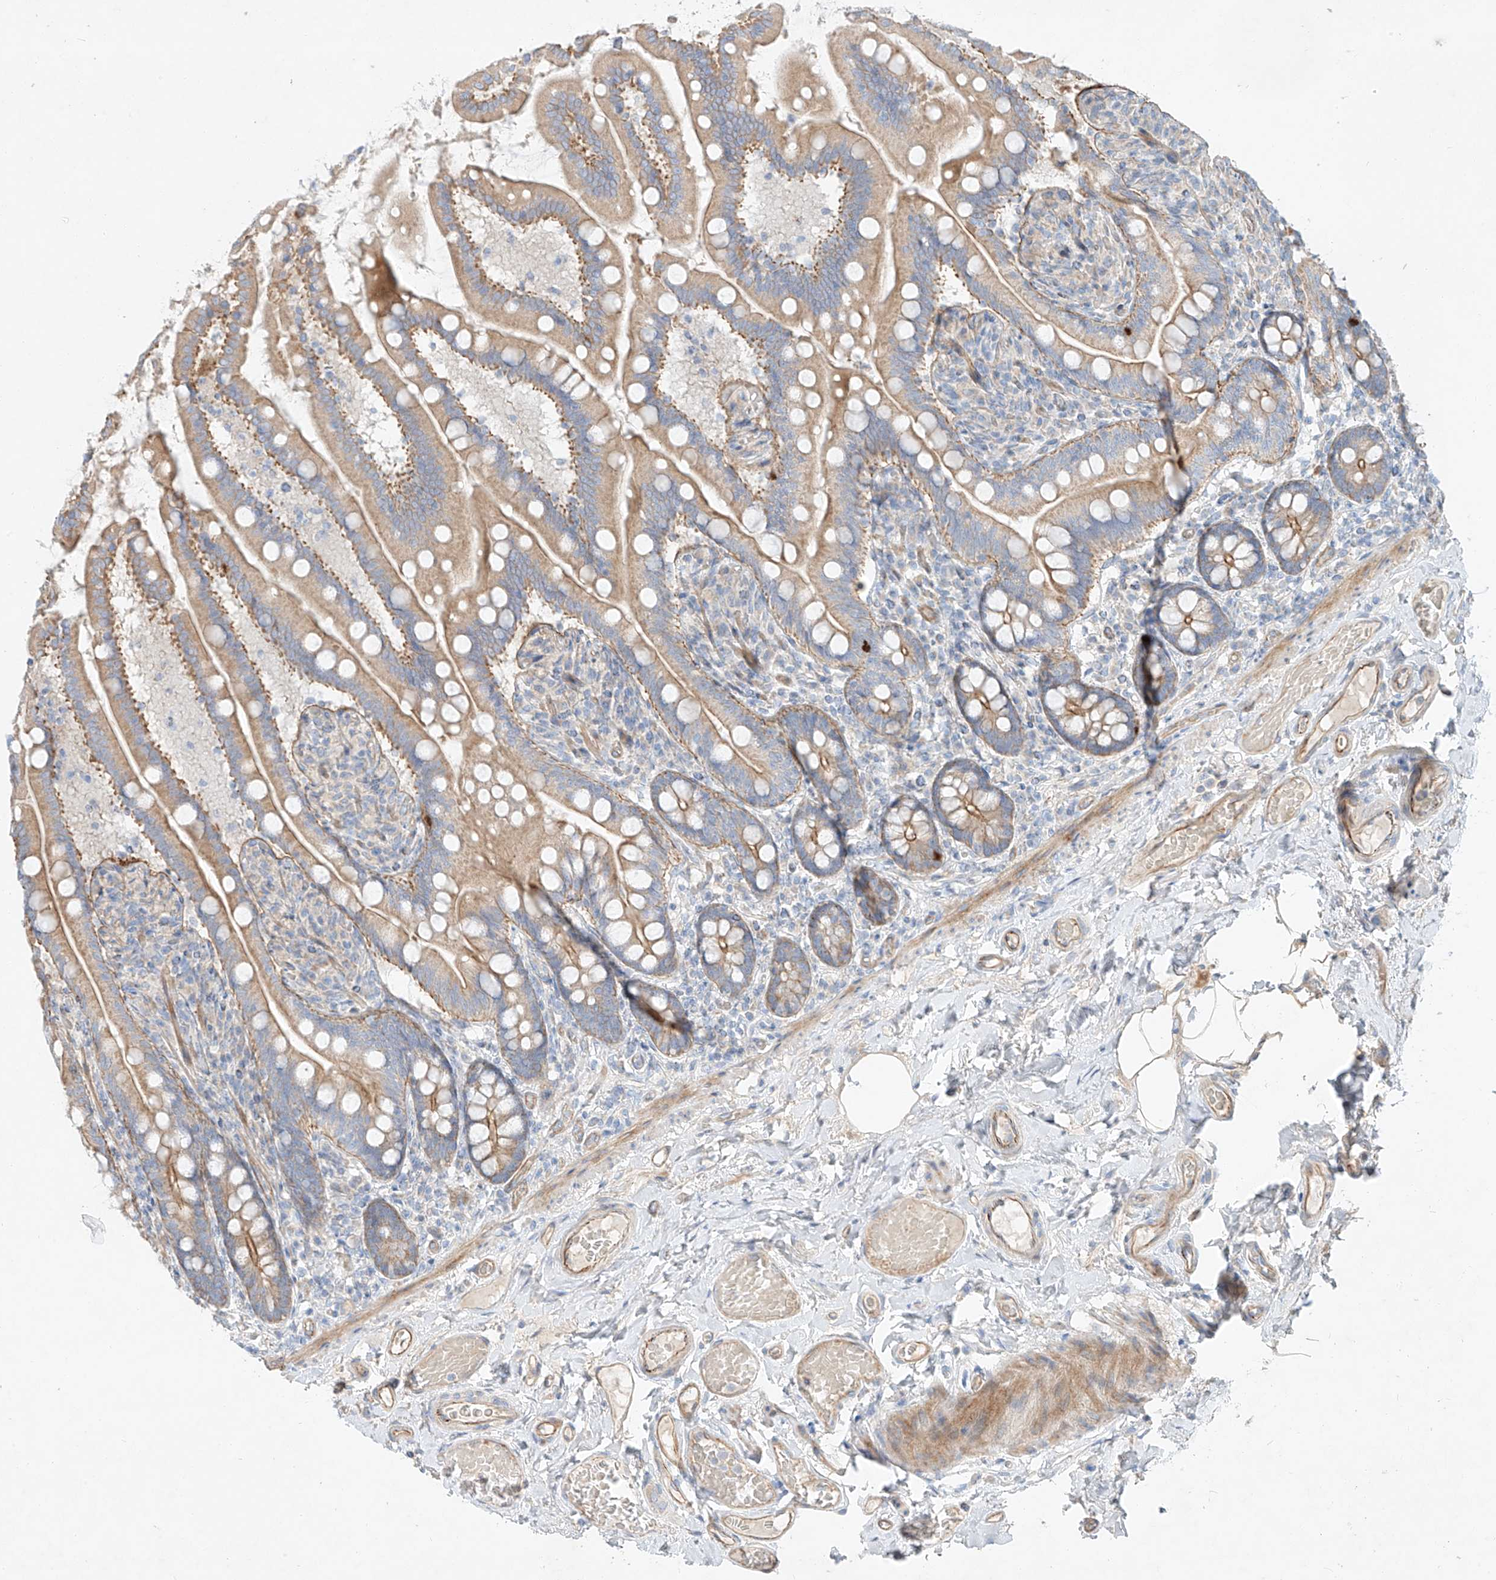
{"staining": {"intensity": "moderate", "quantity": ">75%", "location": "cytoplasmic/membranous"}, "tissue": "small intestine", "cell_type": "Glandular cells", "image_type": "normal", "snomed": [{"axis": "morphology", "description": "Normal tissue, NOS"}, {"axis": "topography", "description": "Small intestine"}], "caption": "Immunohistochemistry (IHC) micrograph of benign small intestine: small intestine stained using immunohistochemistry demonstrates medium levels of moderate protein expression localized specifically in the cytoplasmic/membranous of glandular cells, appearing as a cytoplasmic/membranous brown color.", "gene": "AJM1", "patient": {"sex": "female", "age": 64}}